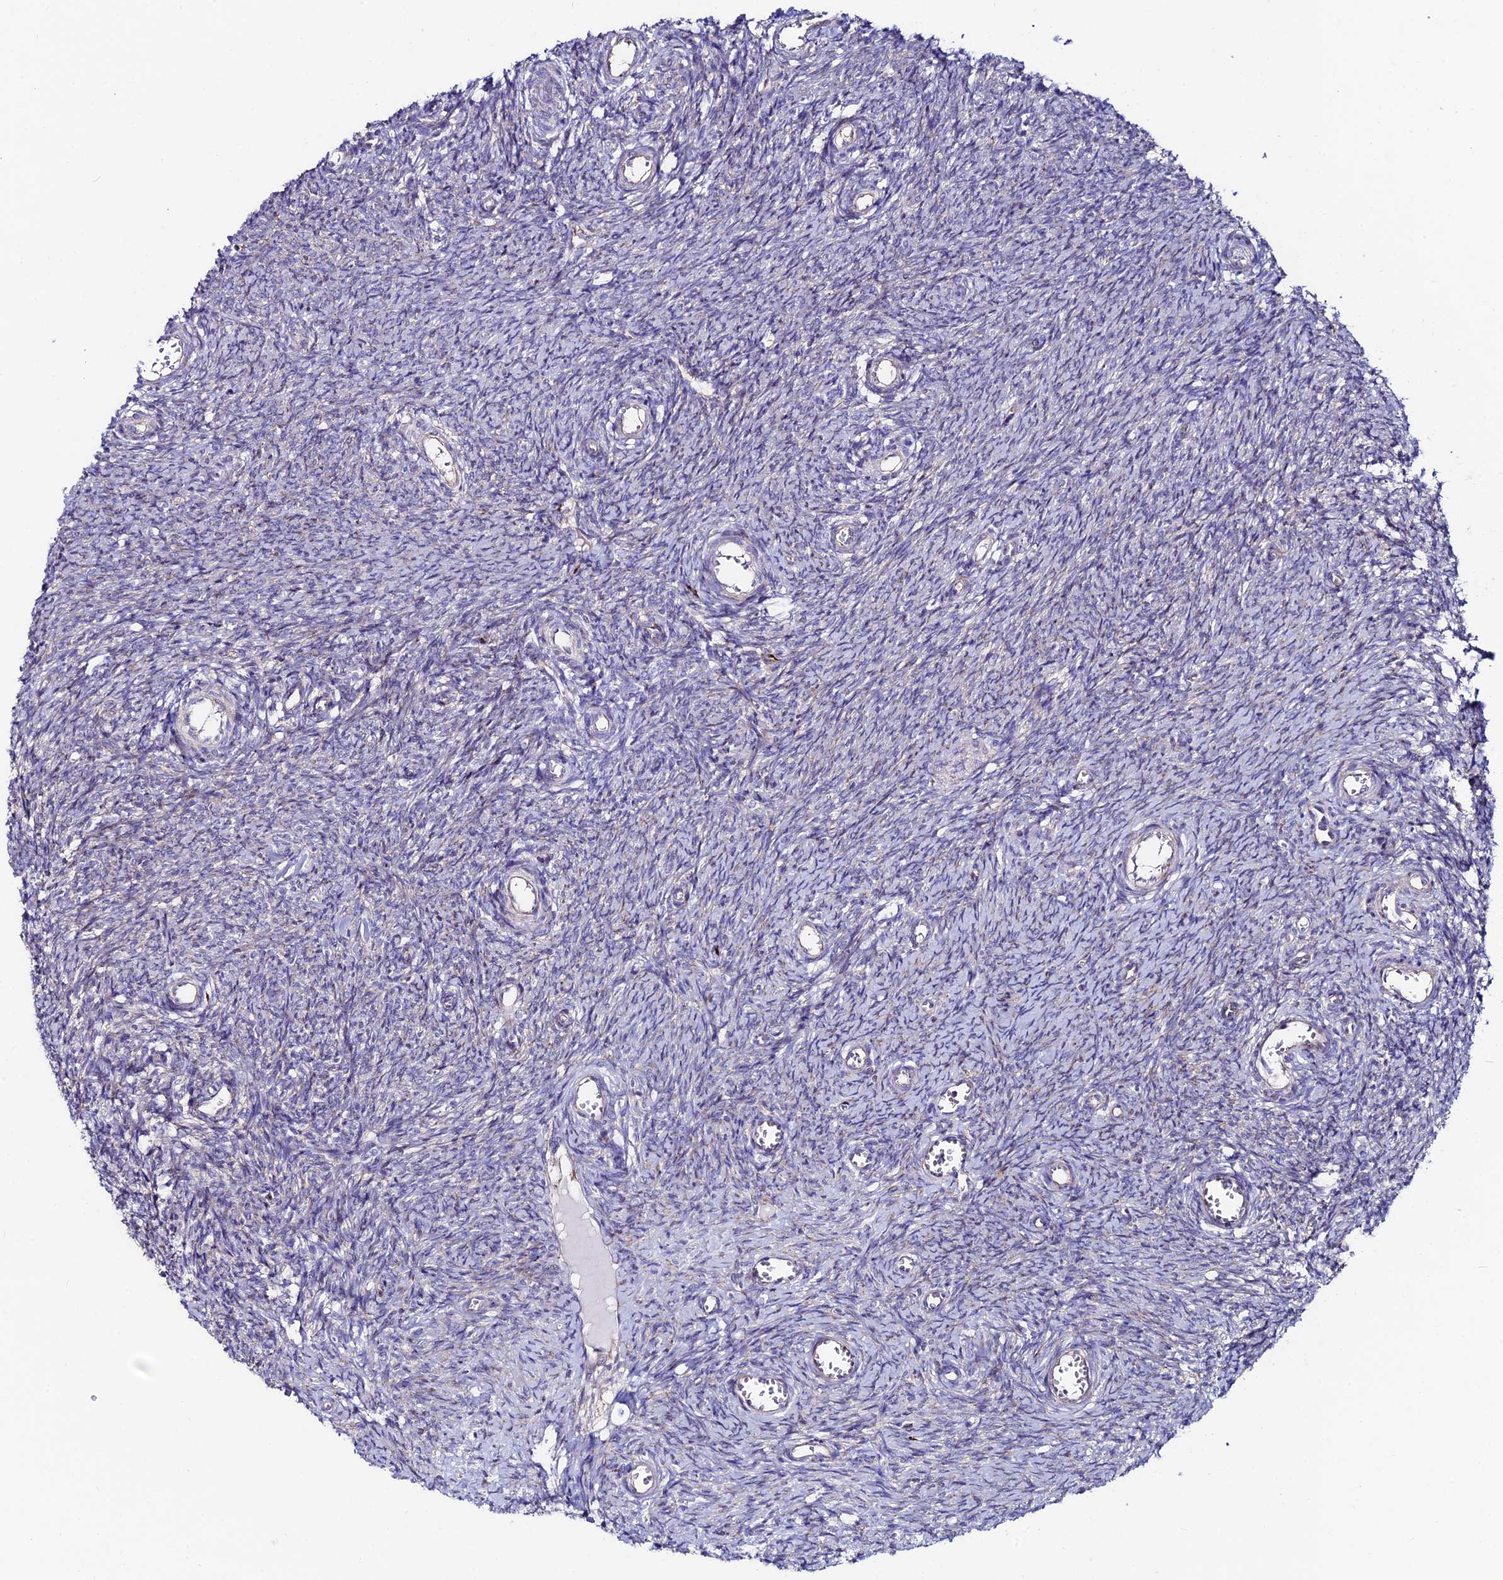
{"staining": {"intensity": "strong", "quantity": ">75%", "location": "cytoplasmic/membranous"}, "tissue": "ovary", "cell_type": "Follicle cells", "image_type": "normal", "snomed": [{"axis": "morphology", "description": "Normal tissue, NOS"}, {"axis": "topography", "description": "Ovary"}], "caption": "Strong cytoplasmic/membranous protein staining is present in about >75% of follicle cells in ovary. Using DAB (3,3'-diaminobenzidine) (brown) and hematoxylin (blue) stains, captured at high magnification using brightfield microscopy.", "gene": "EIF3K", "patient": {"sex": "female", "age": 44}}